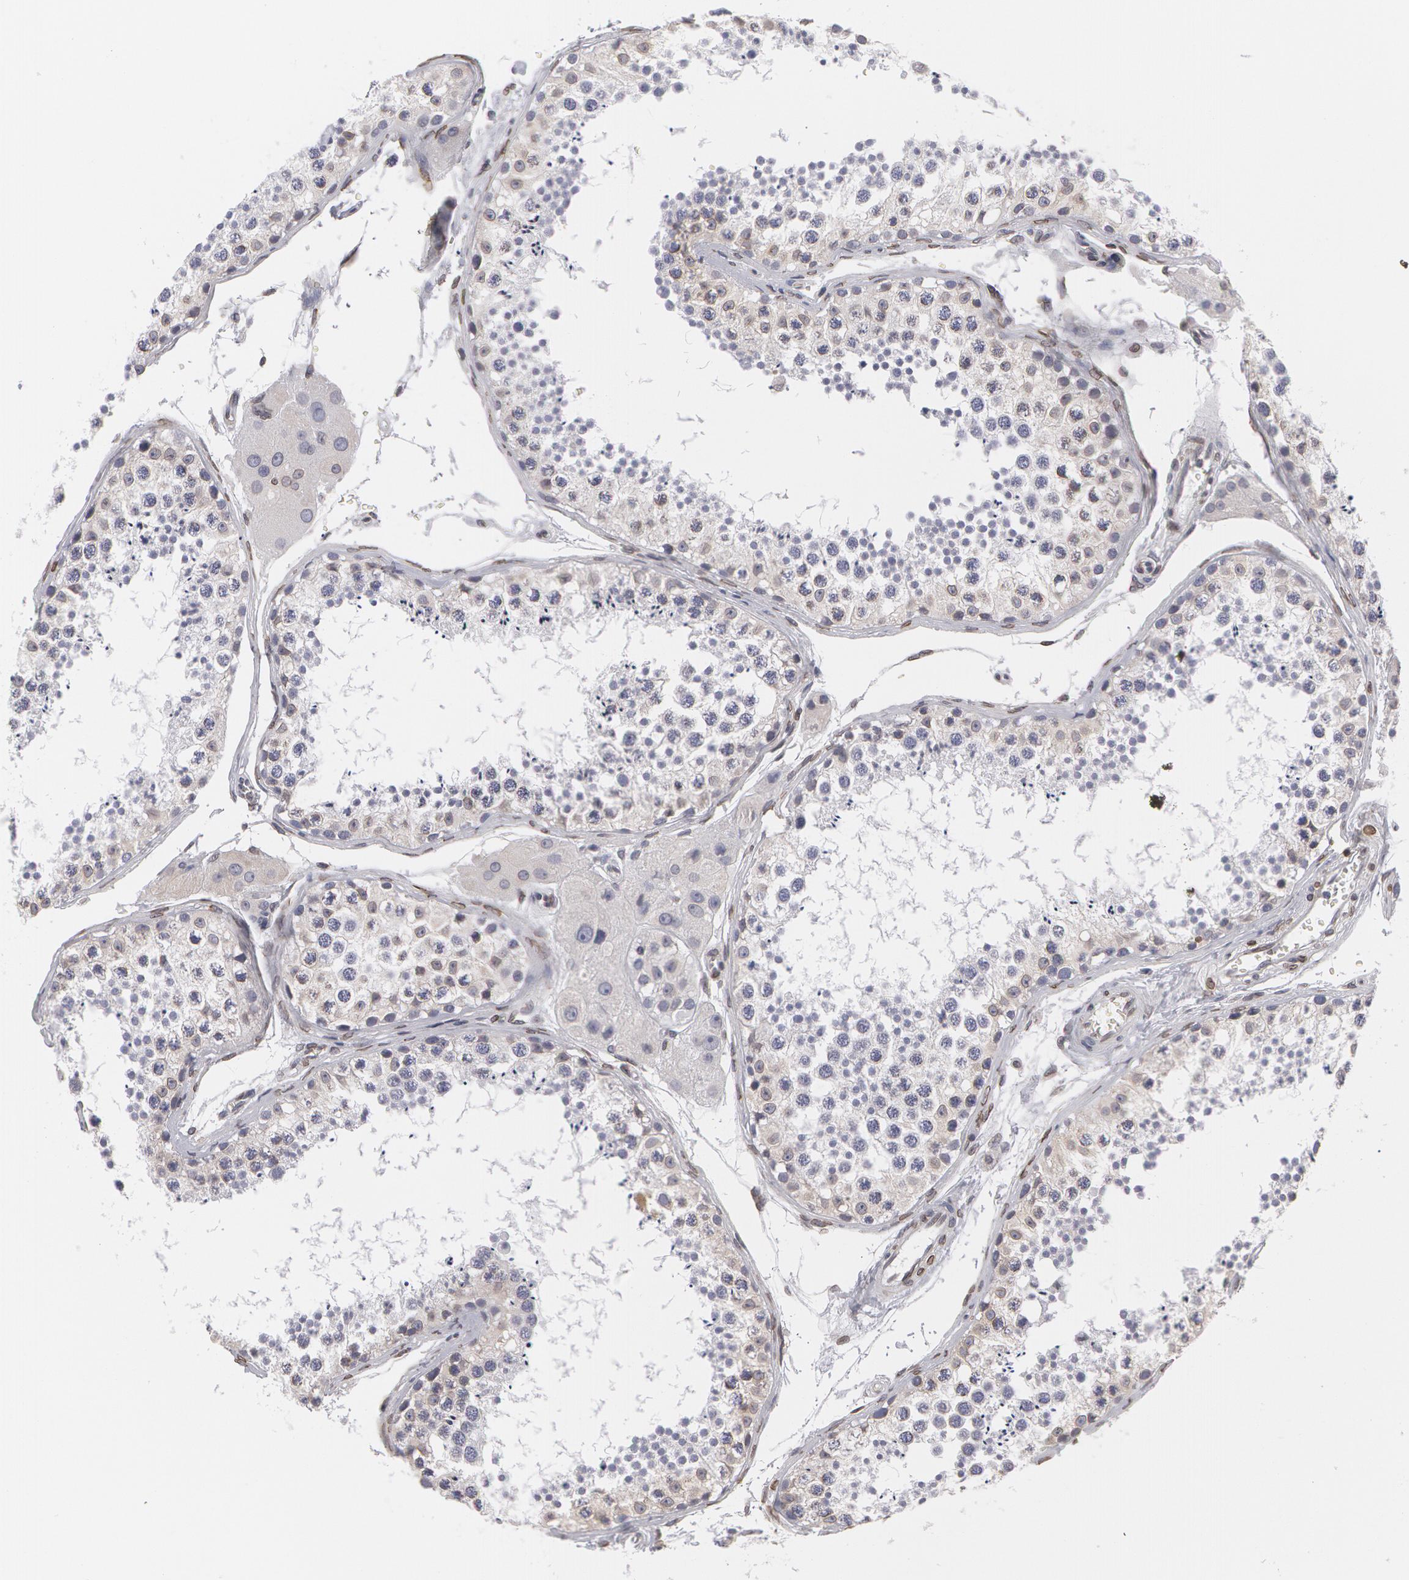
{"staining": {"intensity": "moderate", "quantity": "<25%", "location": "cytoplasmic/membranous,nuclear"}, "tissue": "testis", "cell_type": "Cells in seminiferous ducts", "image_type": "normal", "snomed": [{"axis": "morphology", "description": "Normal tissue, NOS"}, {"axis": "topography", "description": "Testis"}], "caption": "The immunohistochemical stain highlights moderate cytoplasmic/membranous,nuclear staining in cells in seminiferous ducts of unremarkable testis. (DAB (3,3'-diaminobenzidine) = brown stain, brightfield microscopy at high magnification).", "gene": "EMD", "patient": {"sex": "male", "age": 57}}